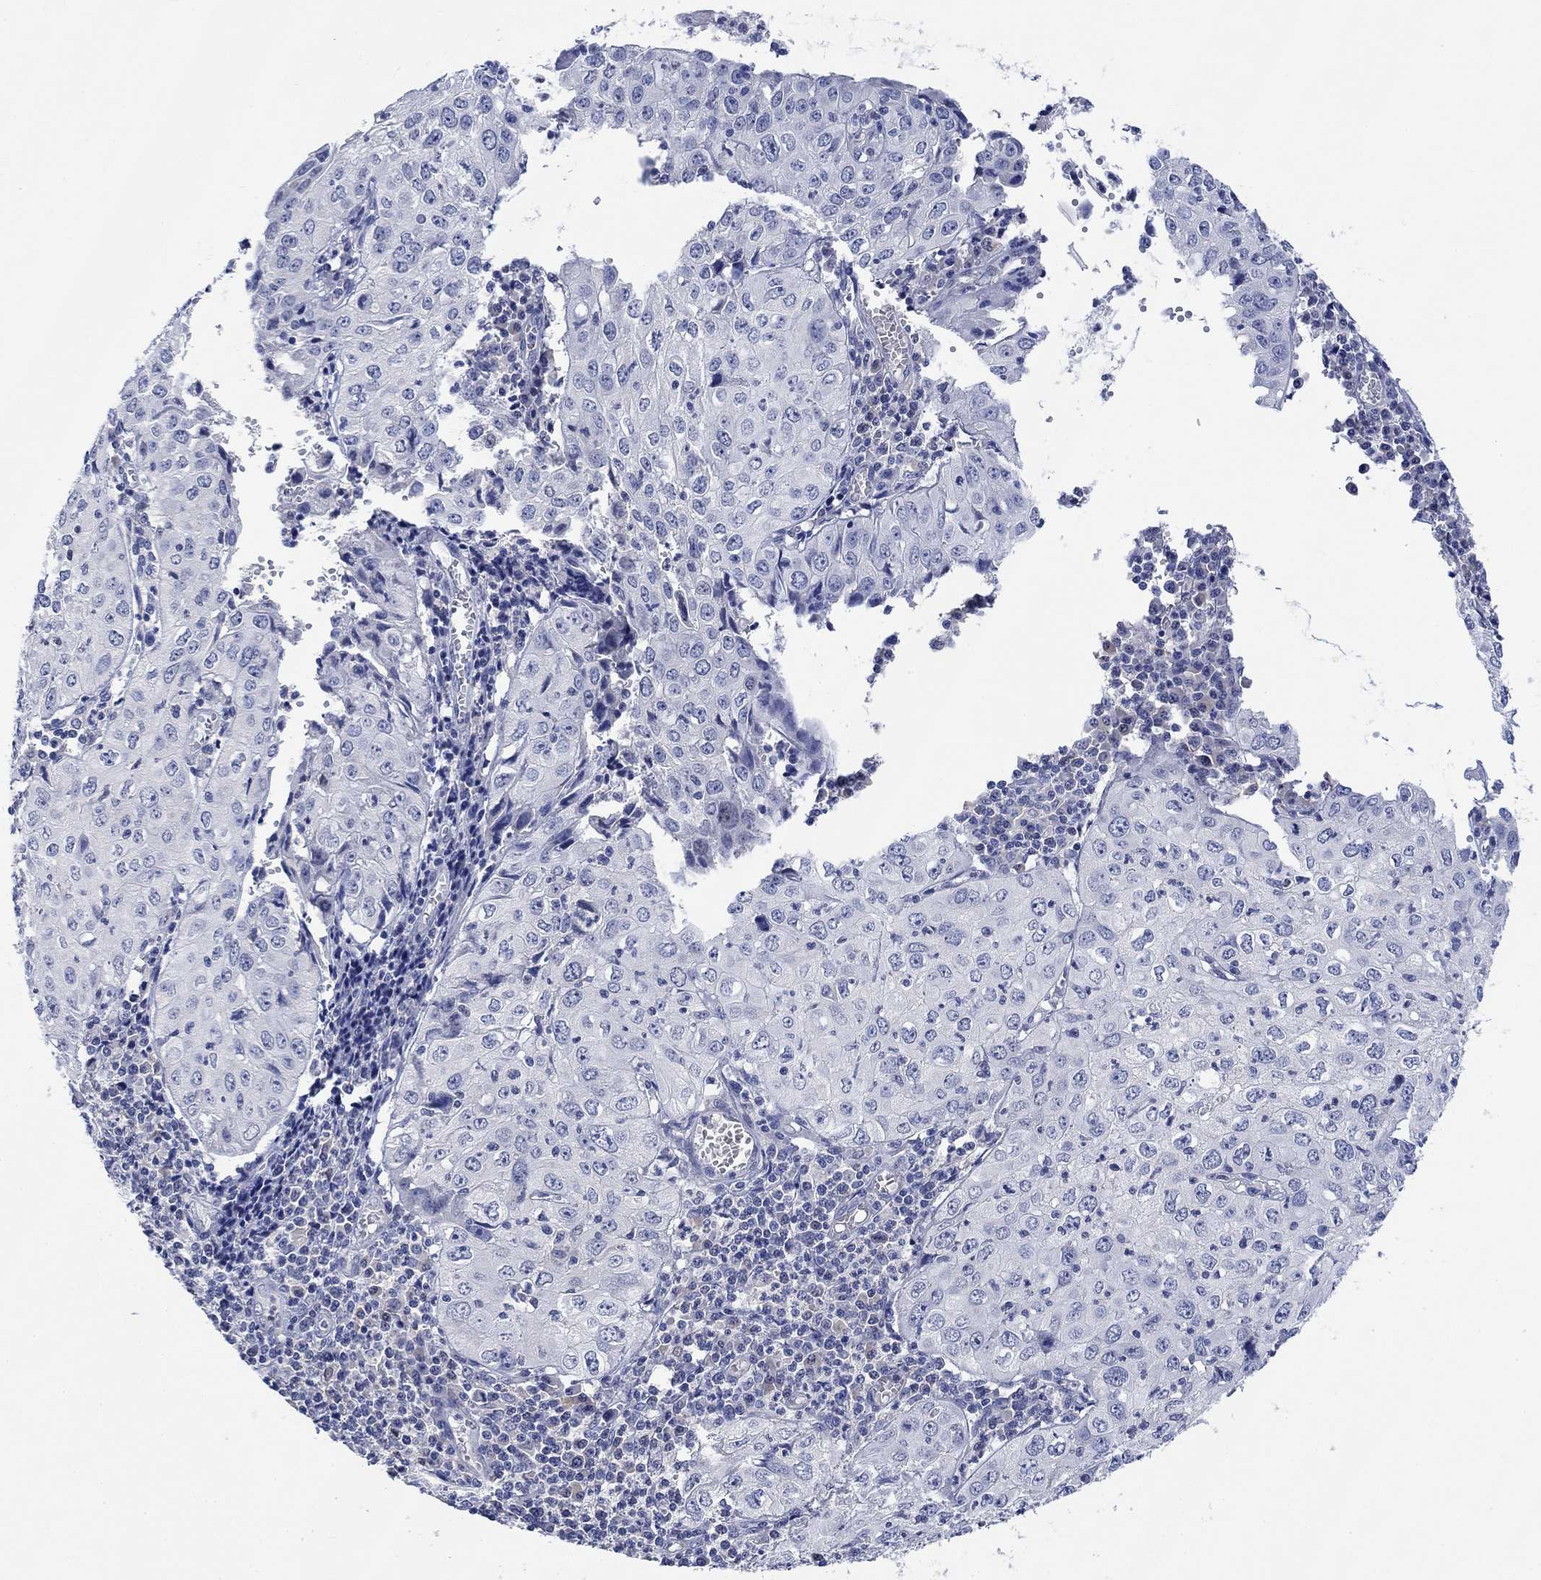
{"staining": {"intensity": "negative", "quantity": "none", "location": "none"}, "tissue": "cervical cancer", "cell_type": "Tumor cells", "image_type": "cancer", "snomed": [{"axis": "morphology", "description": "Squamous cell carcinoma, NOS"}, {"axis": "topography", "description": "Cervix"}], "caption": "Tumor cells are negative for protein expression in human cervical cancer.", "gene": "DLK1", "patient": {"sex": "female", "age": 24}}